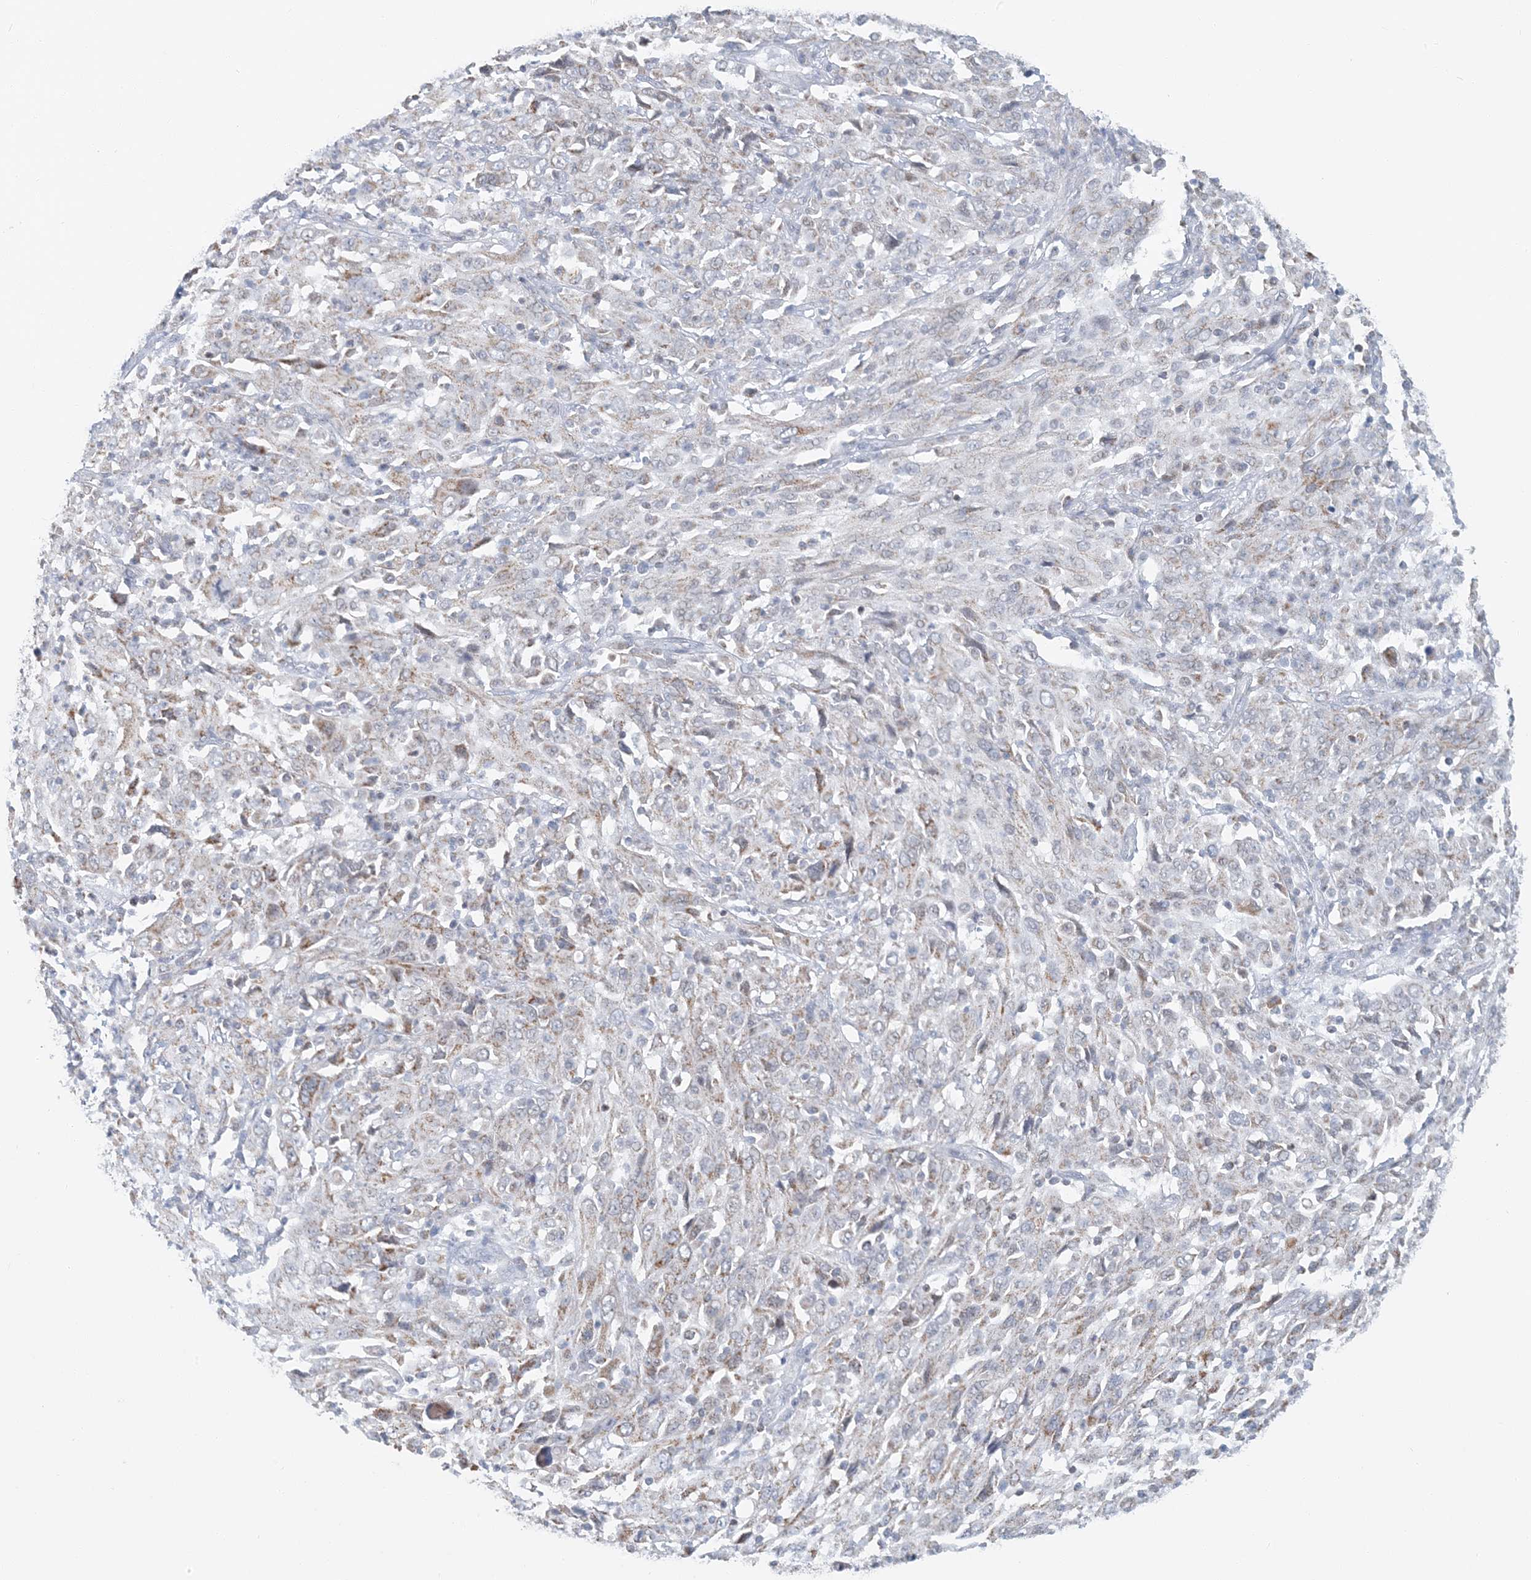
{"staining": {"intensity": "weak", "quantity": "25%-75%", "location": "cytoplasmic/membranous"}, "tissue": "cervical cancer", "cell_type": "Tumor cells", "image_type": "cancer", "snomed": [{"axis": "morphology", "description": "Squamous cell carcinoma, NOS"}, {"axis": "topography", "description": "Cervix"}], "caption": "Human cervical squamous cell carcinoma stained with a protein marker displays weak staining in tumor cells.", "gene": "BDH1", "patient": {"sex": "female", "age": 46}}